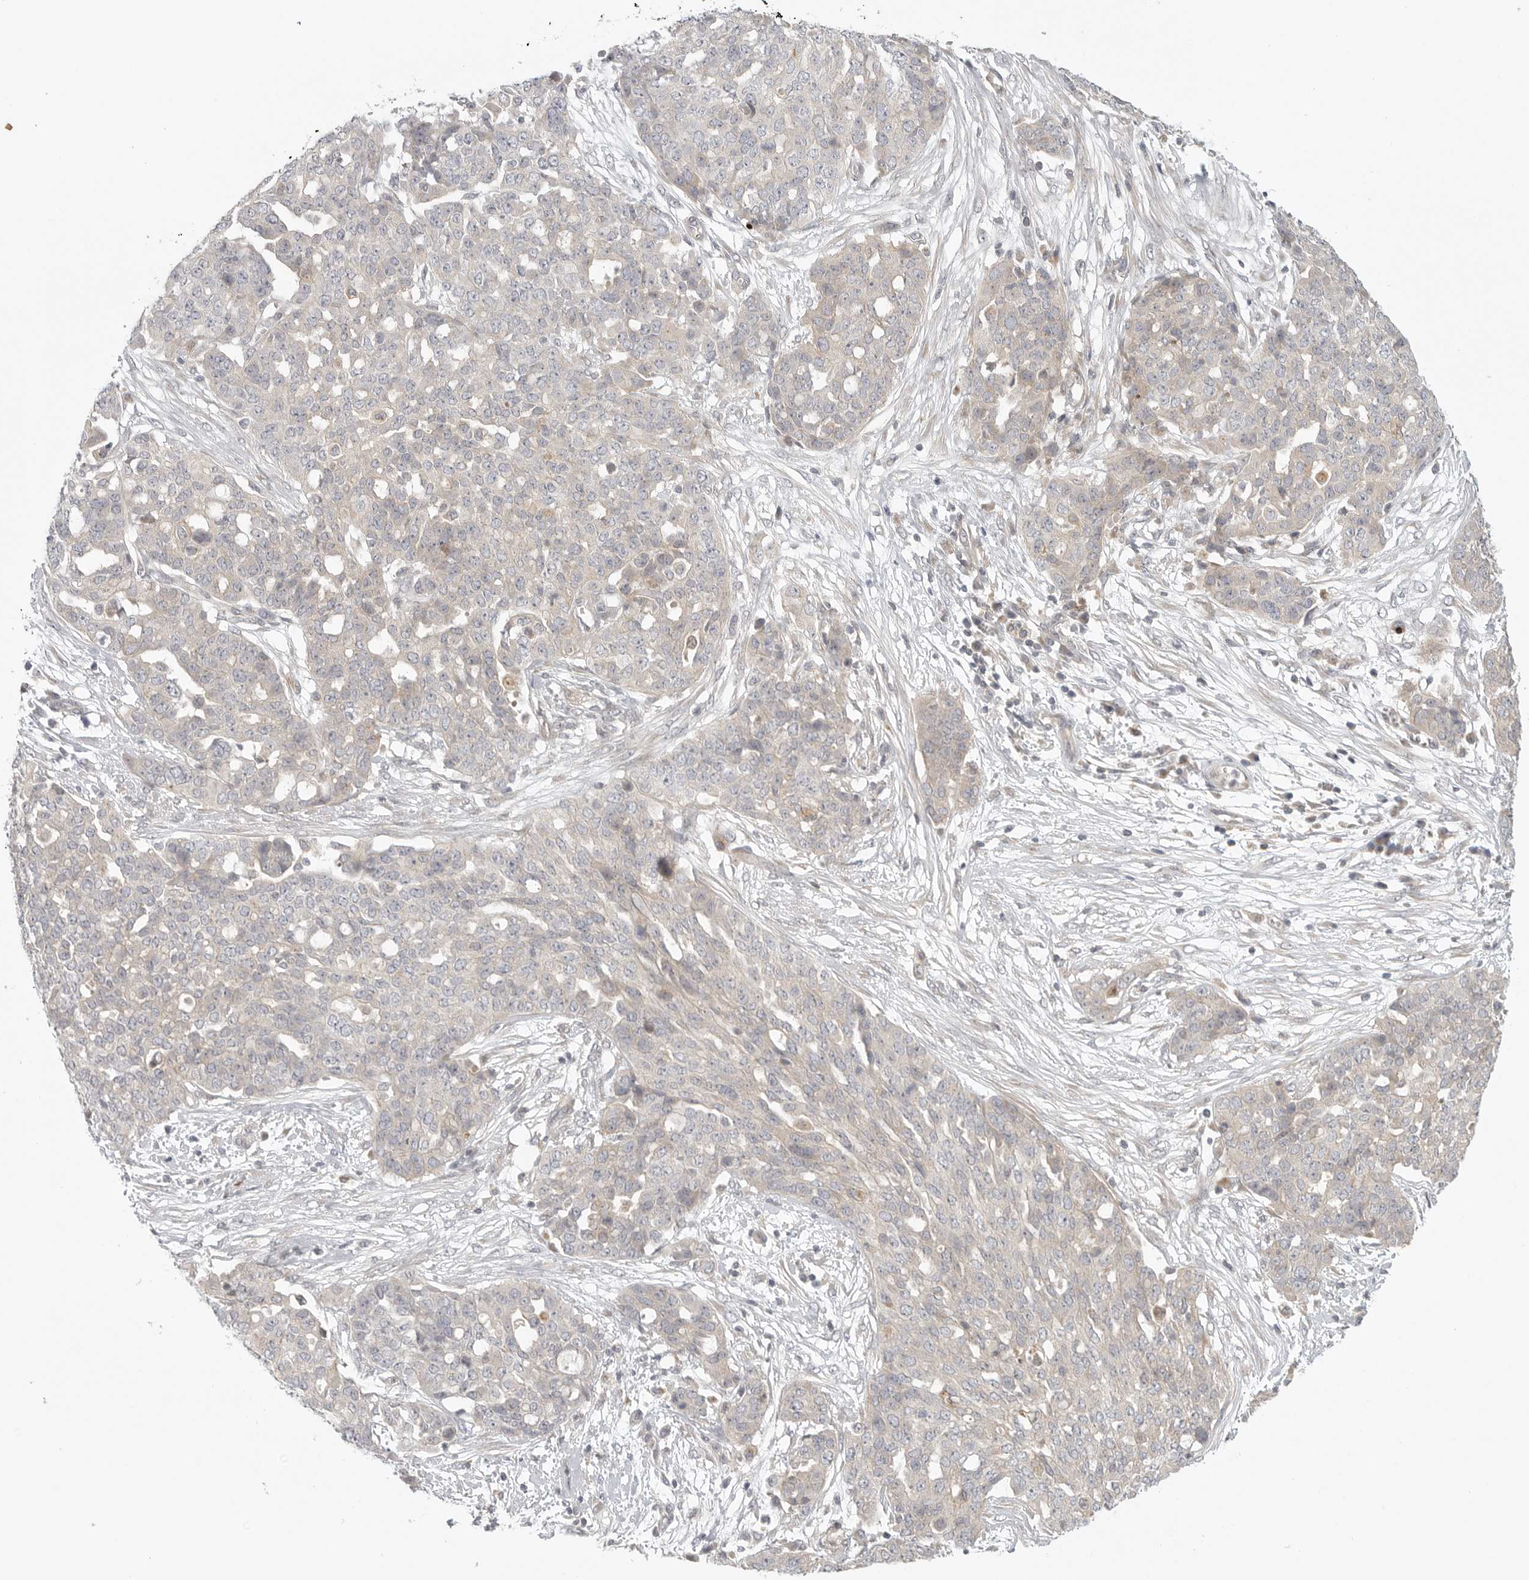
{"staining": {"intensity": "negative", "quantity": "none", "location": "none"}, "tissue": "ovarian cancer", "cell_type": "Tumor cells", "image_type": "cancer", "snomed": [{"axis": "morphology", "description": "Cystadenocarcinoma, serous, NOS"}, {"axis": "topography", "description": "Soft tissue"}, {"axis": "topography", "description": "Ovary"}], "caption": "Immunohistochemical staining of human ovarian cancer (serous cystadenocarcinoma) reveals no significant staining in tumor cells.", "gene": "CCPG1", "patient": {"sex": "female", "age": 57}}